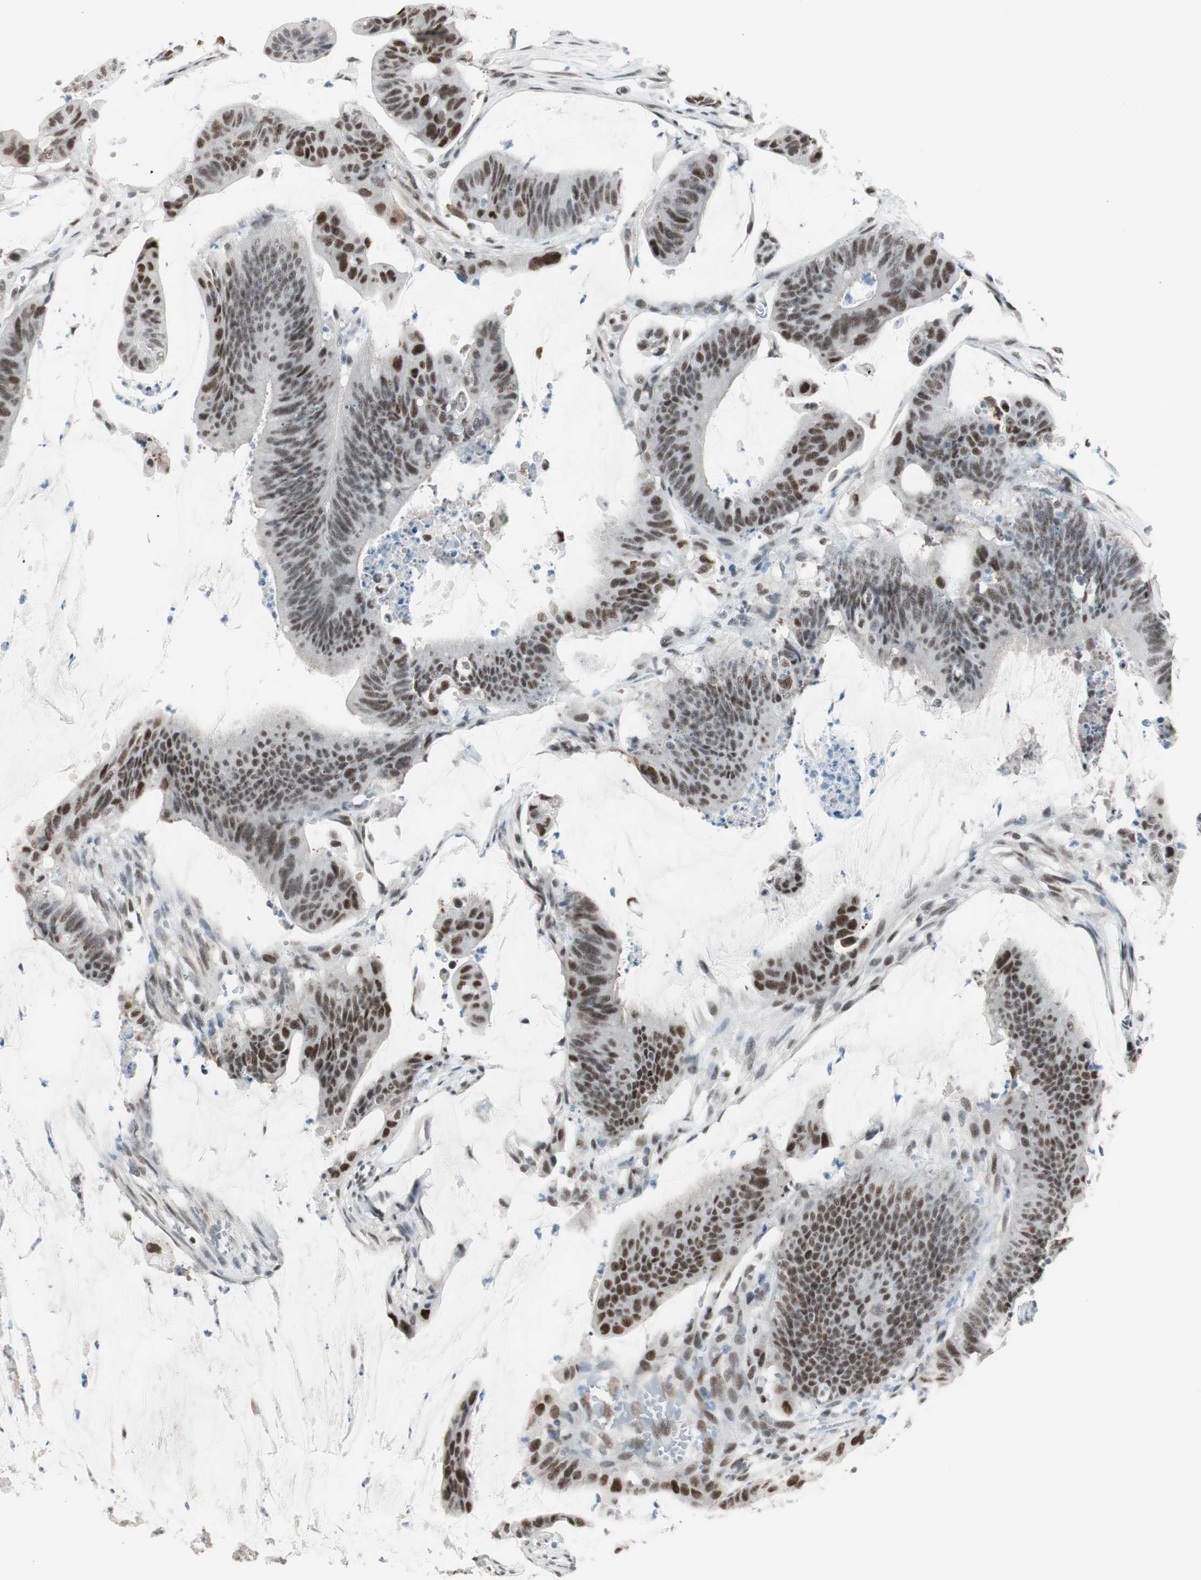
{"staining": {"intensity": "moderate", "quantity": ">75%", "location": "nuclear"}, "tissue": "colorectal cancer", "cell_type": "Tumor cells", "image_type": "cancer", "snomed": [{"axis": "morphology", "description": "Adenocarcinoma, NOS"}, {"axis": "topography", "description": "Rectum"}], "caption": "Approximately >75% of tumor cells in colorectal cancer (adenocarcinoma) display moderate nuclear protein staining as visualized by brown immunohistochemical staining.", "gene": "HEXIM1", "patient": {"sex": "female", "age": 66}}